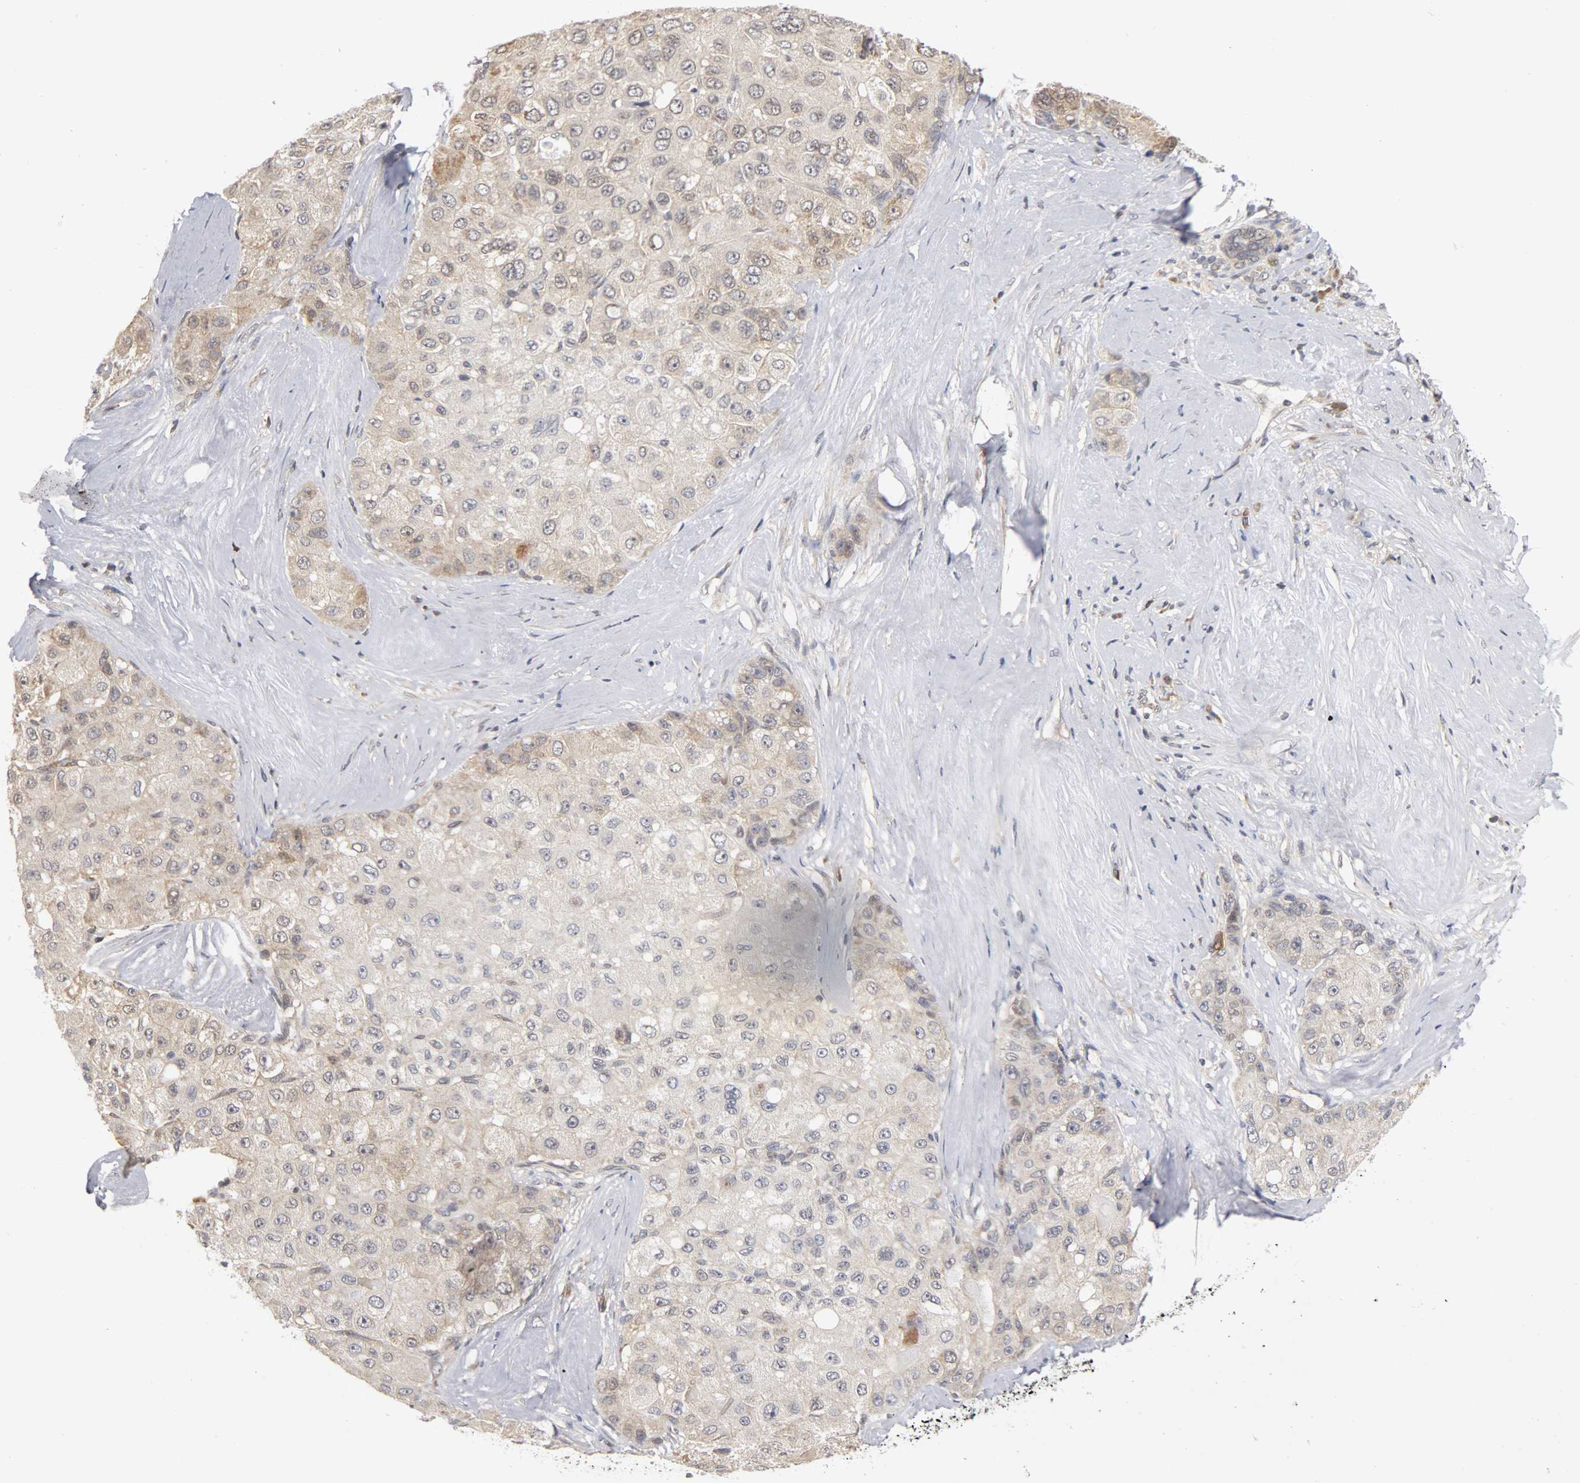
{"staining": {"intensity": "weak", "quantity": "25%-75%", "location": "cytoplasmic/membranous,nuclear"}, "tissue": "liver cancer", "cell_type": "Tumor cells", "image_type": "cancer", "snomed": [{"axis": "morphology", "description": "Carcinoma, Hepatocellular, NOS"}, {"axis": "topography", "description": "Liver"}], "caption": "Tumor cells show low levels of weak cytoplasmic/membranous and nuclear positivity in about 25%-75% of cells in hepatocellular carcinoma (liver). (DAB IHC with brightfield microscopy, high magnification).", "gene": "UBE2M", "patient": {"sex": "male", "age": 80}}